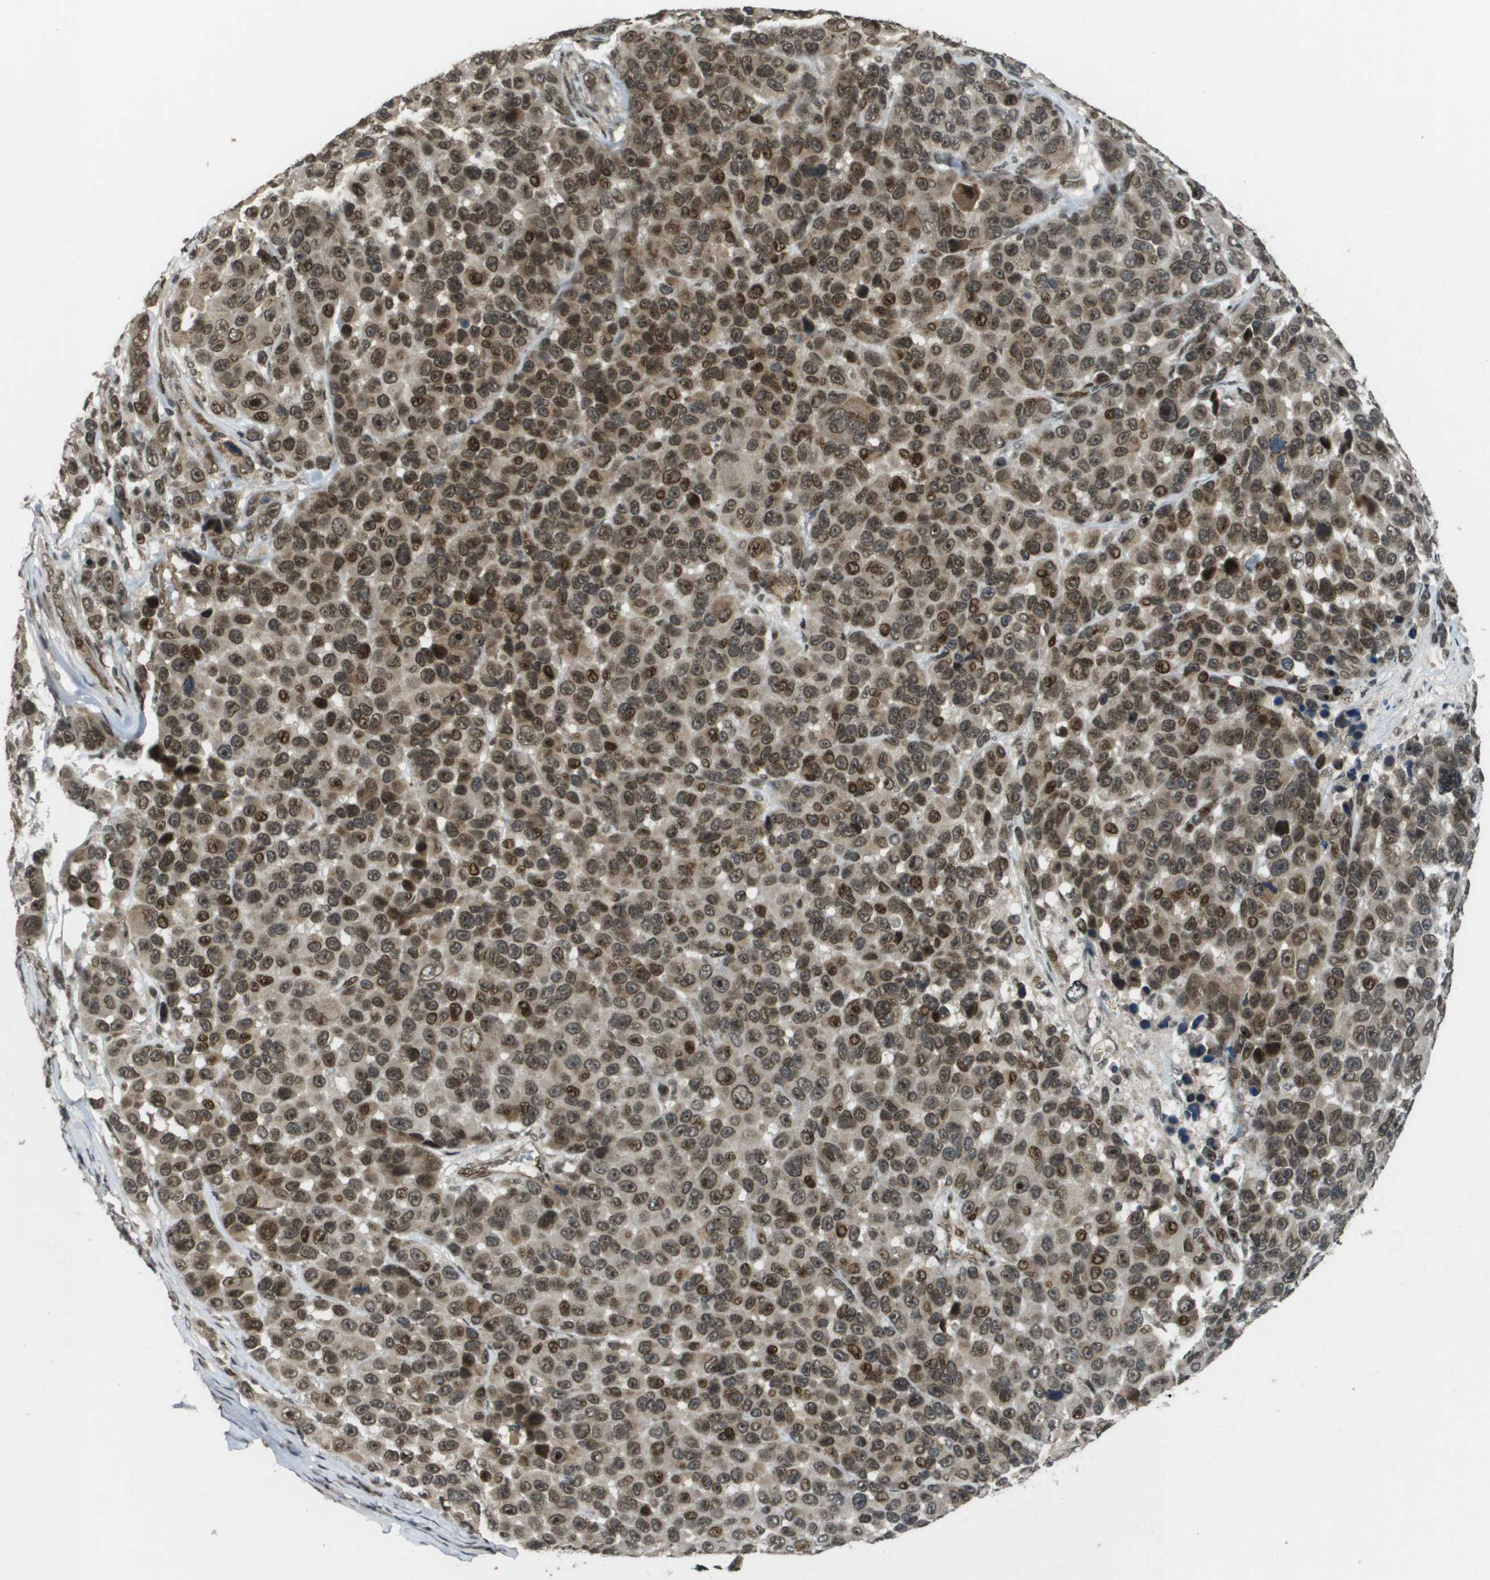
{"staining": {"intensity": "moderate", "quantity": ">75%", "location": "nuclear"}, "tissue": "melanoma", "cell_type": "Tumor cells", "image_type": "cancer", "snomed": [{"axis": "morphology", "description": "Malignant melanoma, NOS"}, {"axis": "topography", "description": "Skin"}], "caption": "IHC of melanoma displays medium levels of moderate nuclear staining in about >75% of tumor cells.", "gene": "KAT5", "patient": {"sex": "male", "age": 53}}